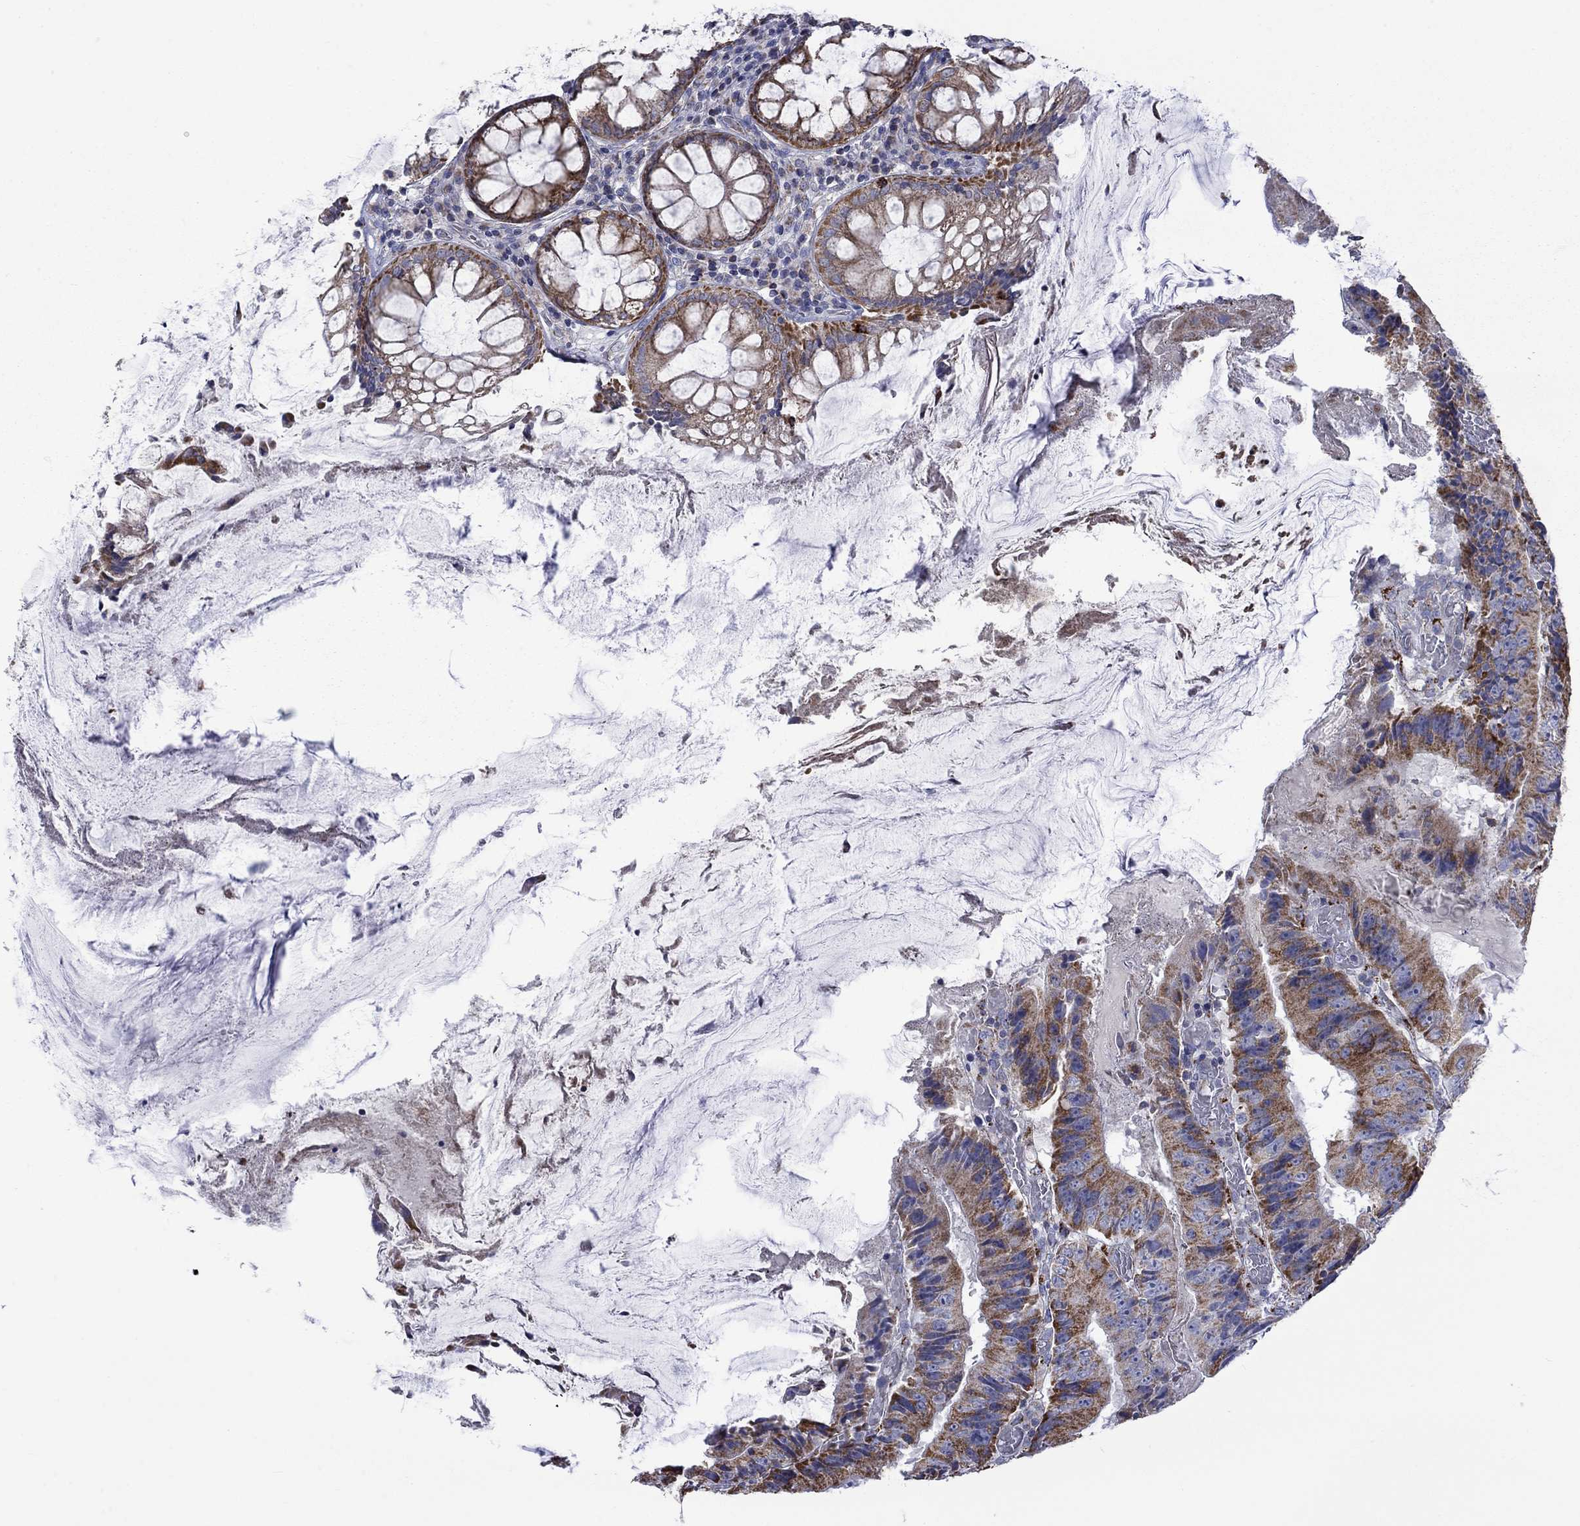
{"staining": {"intensity": "moderate", "quantity": "25%-75%", "location": "cytoplasmic/membranous"}, "tissue": "colorectal cancer", "cell_type": "Tumor cells", "image_type": "cancer", "snomed": [{"axis": "morphology", "description": "Adenocarcinoma, NOS"}, {"axis": "topography", "description": "Colon"}], "caption": "Colorectal cancer (adenocarcinoma) stained for a protein demonstrates moderate cytoplasmic/membranous positivity in tumor cells.", "gene": "CISD1", "patient": {"sex": "female", "age": 86}}